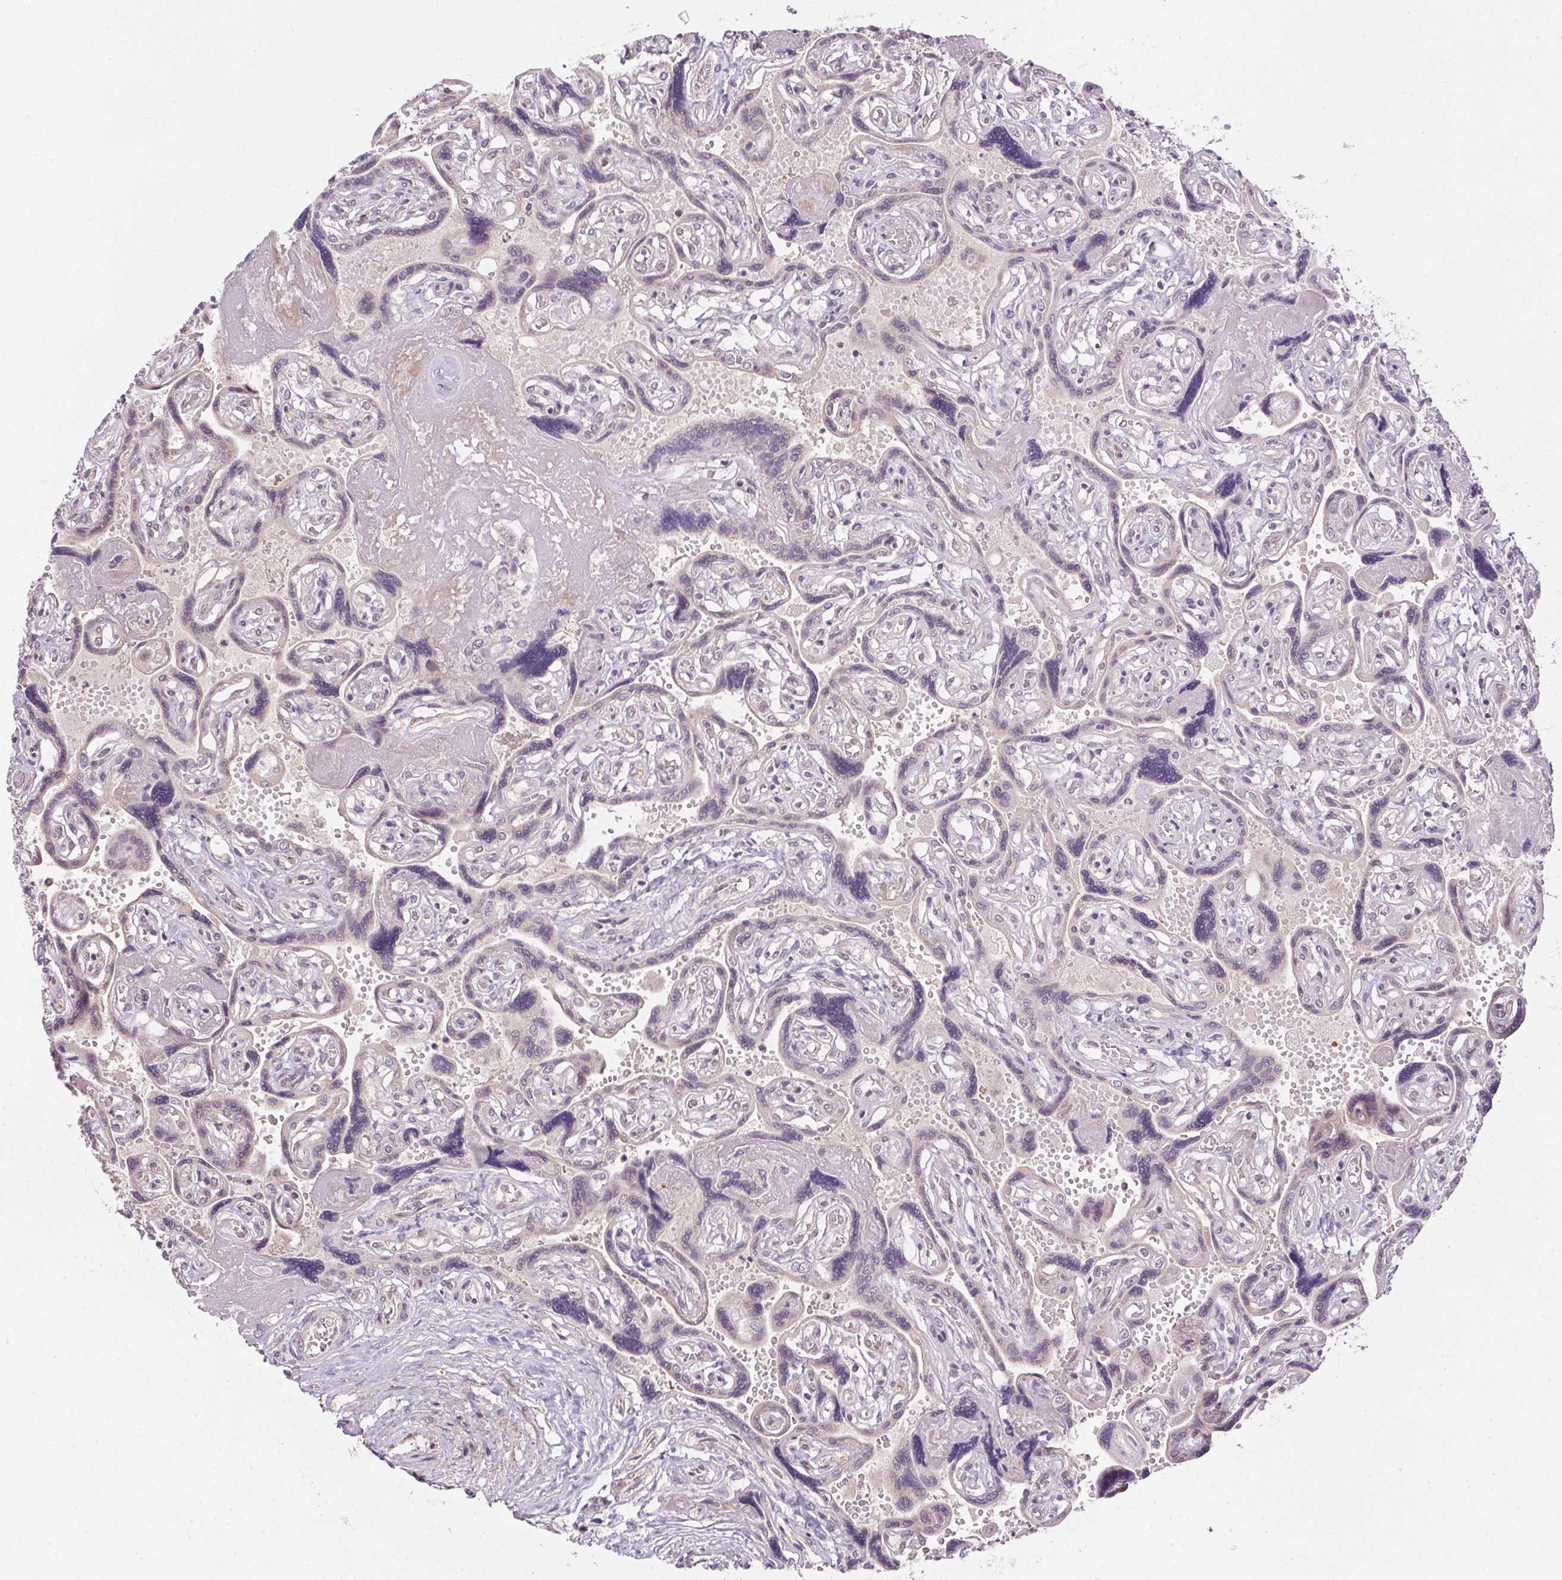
{"staining": {"intensity": "weak", "quantity": "25%-75%", "location": "cytoplasmic/membranous"}, "tissue": "placenta", "cell_type": "Decidual cells", "image_type": "normal", "snomed": [{"axis": "morphology", "description": "Normal tissue, NOS"}, {"axis": "topography", "description": "Placenta"}], "caption": "Brown immunohistochemical staining in unremarkable human placenta reveals weak cytoplasmic/membranous positivity in about 25%-75% of decidual cells.", "gene": "CFAP92", "patient": {"sex": "female", "age": 32}}